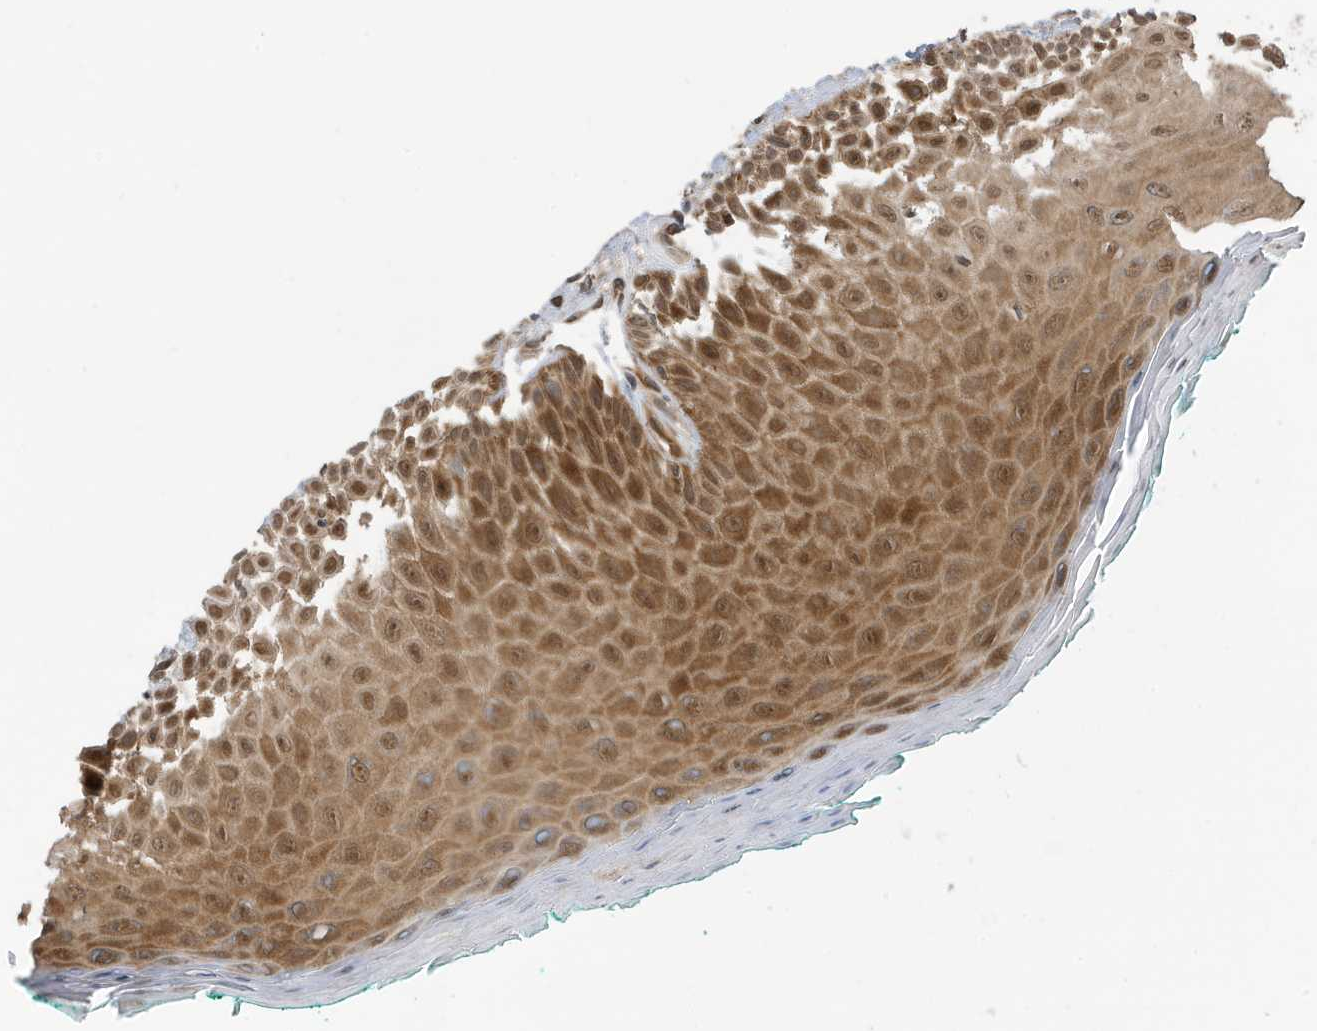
{"staining": {"intensity": "moderate", "quantity": ">75%", "location": "cytoplasmic/membranous,nuclear"}, "tissue": "oral mucosa", "cell_type": "Squamous epithelial cells", "image_type": "normal", "snomed": [{"axis": "morphology", "description": "Normal tissue, NOS"}, {"axis": "topography", "description": "Oral tissue"}], "caption": "Moderate cytoplasmic/membranous,nuclear positivity is present in approximately >75% of squamous epithelial cells in normal oral mucosa. (DAB (3,3'-diaminobenzidine) IHC with brightfield microscopy, high magnification).", "gene": "UBQLN1", "patient": {"sex": "female", "age": 70}}